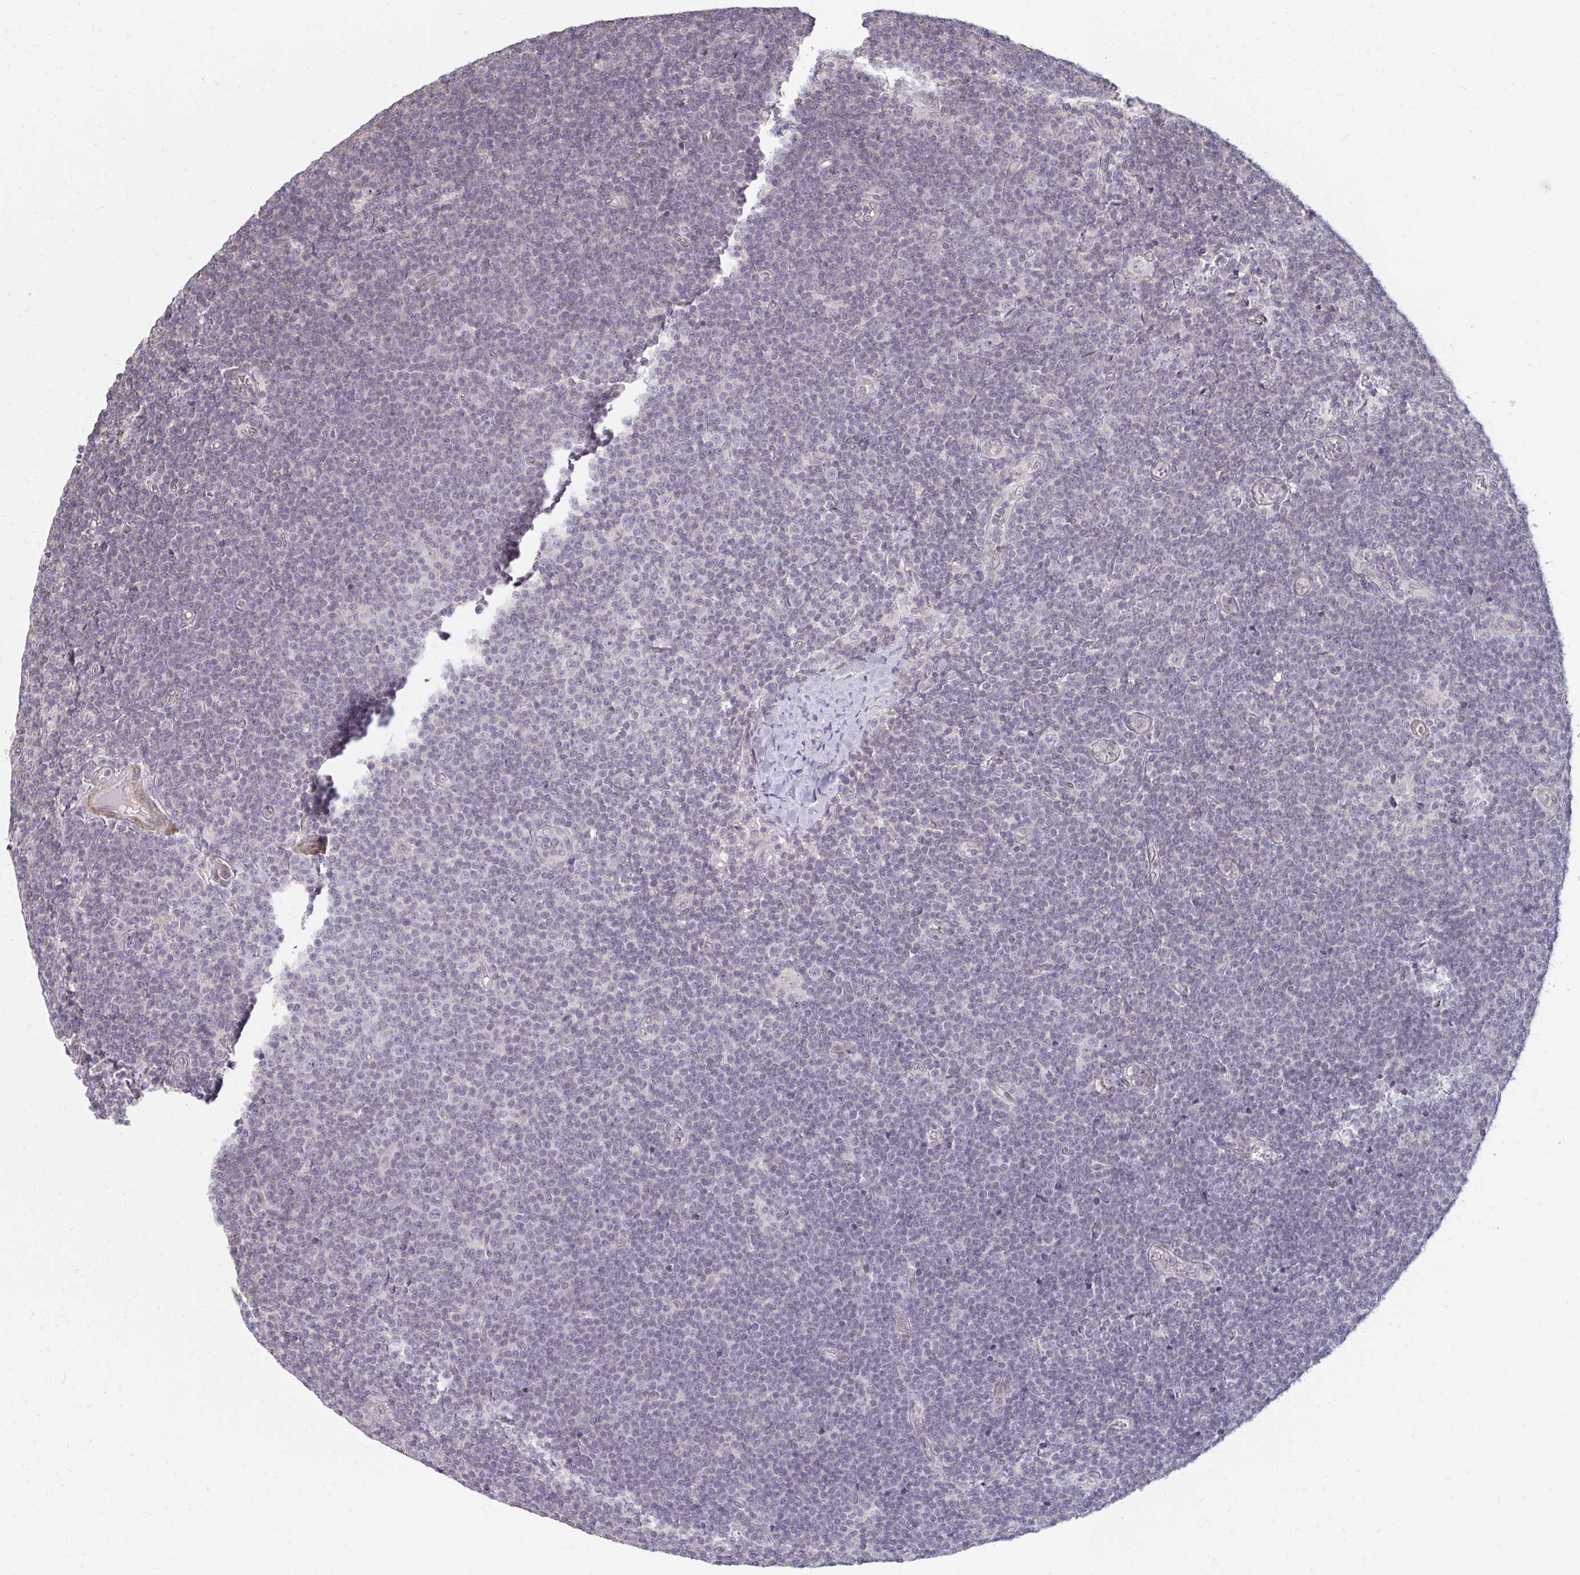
{"staining": {"intensity": "negative", "quantity": "none", "location": "none"}, "tissue": "lymphoma", "cell_type": "Tumor cells", "image_type": "cancer", "snomed": [{"axis": "morphology", "description": "Malignant lymphoma, non-Hodgkin's type, Low grade"}, {"axis": "topography", "description": "Lymph node"}], "caption": "The immunohistochemistry micrograph has no significant expression in tumor cells of lymphoma tissue.", "gene": "GPC5", "patient": {"sex": "male", "age": 48}}